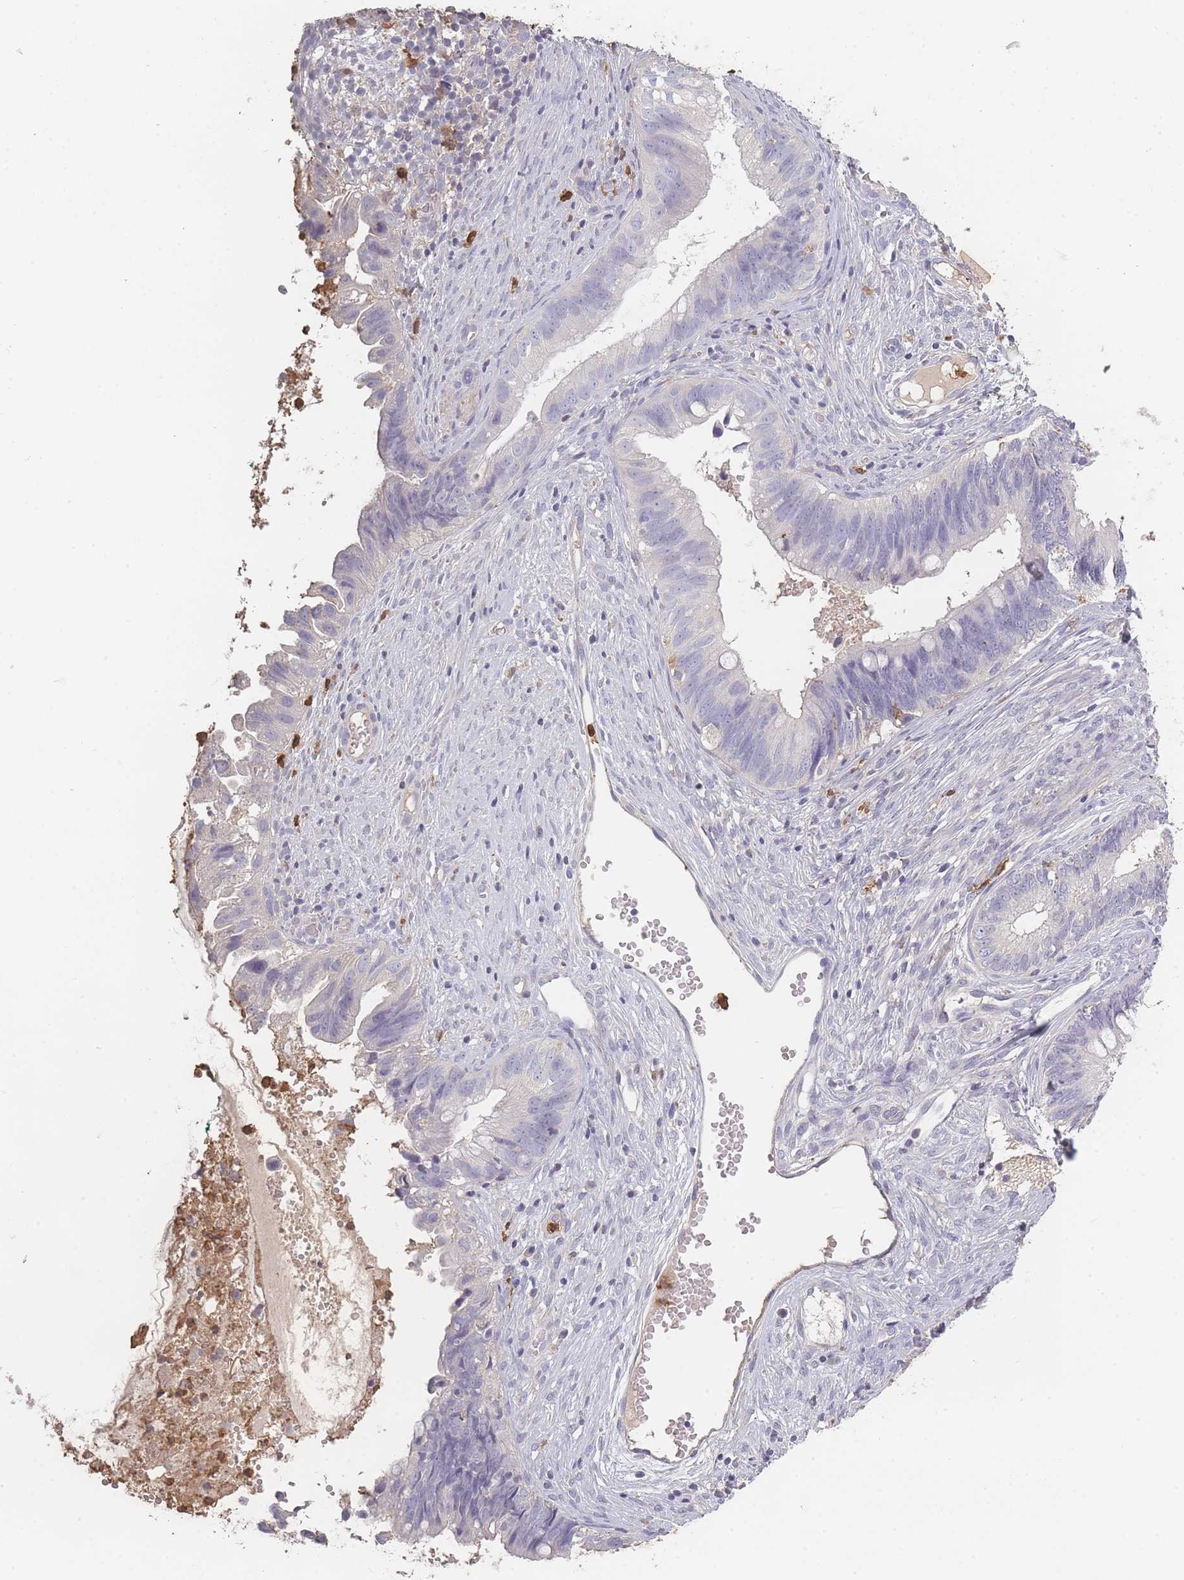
{"staining": {"intensity": "negative", "quantity": "none", "location": "none"}, "tissue": "cervical cancer", "cell_type": "Tumor cells", "image_type": "cancer", "snomed": [{"axis": "morphology", "description": "Adenocarcinoma, NOS"}, {"axis": "topography", "description": "Cervix"}], "caption": "Cervical cancer was stained to show a protein in brown. There is no significant staining in tumor cells.", "gene": "BST1", "patient": {"sex": "female", "age": 42}}